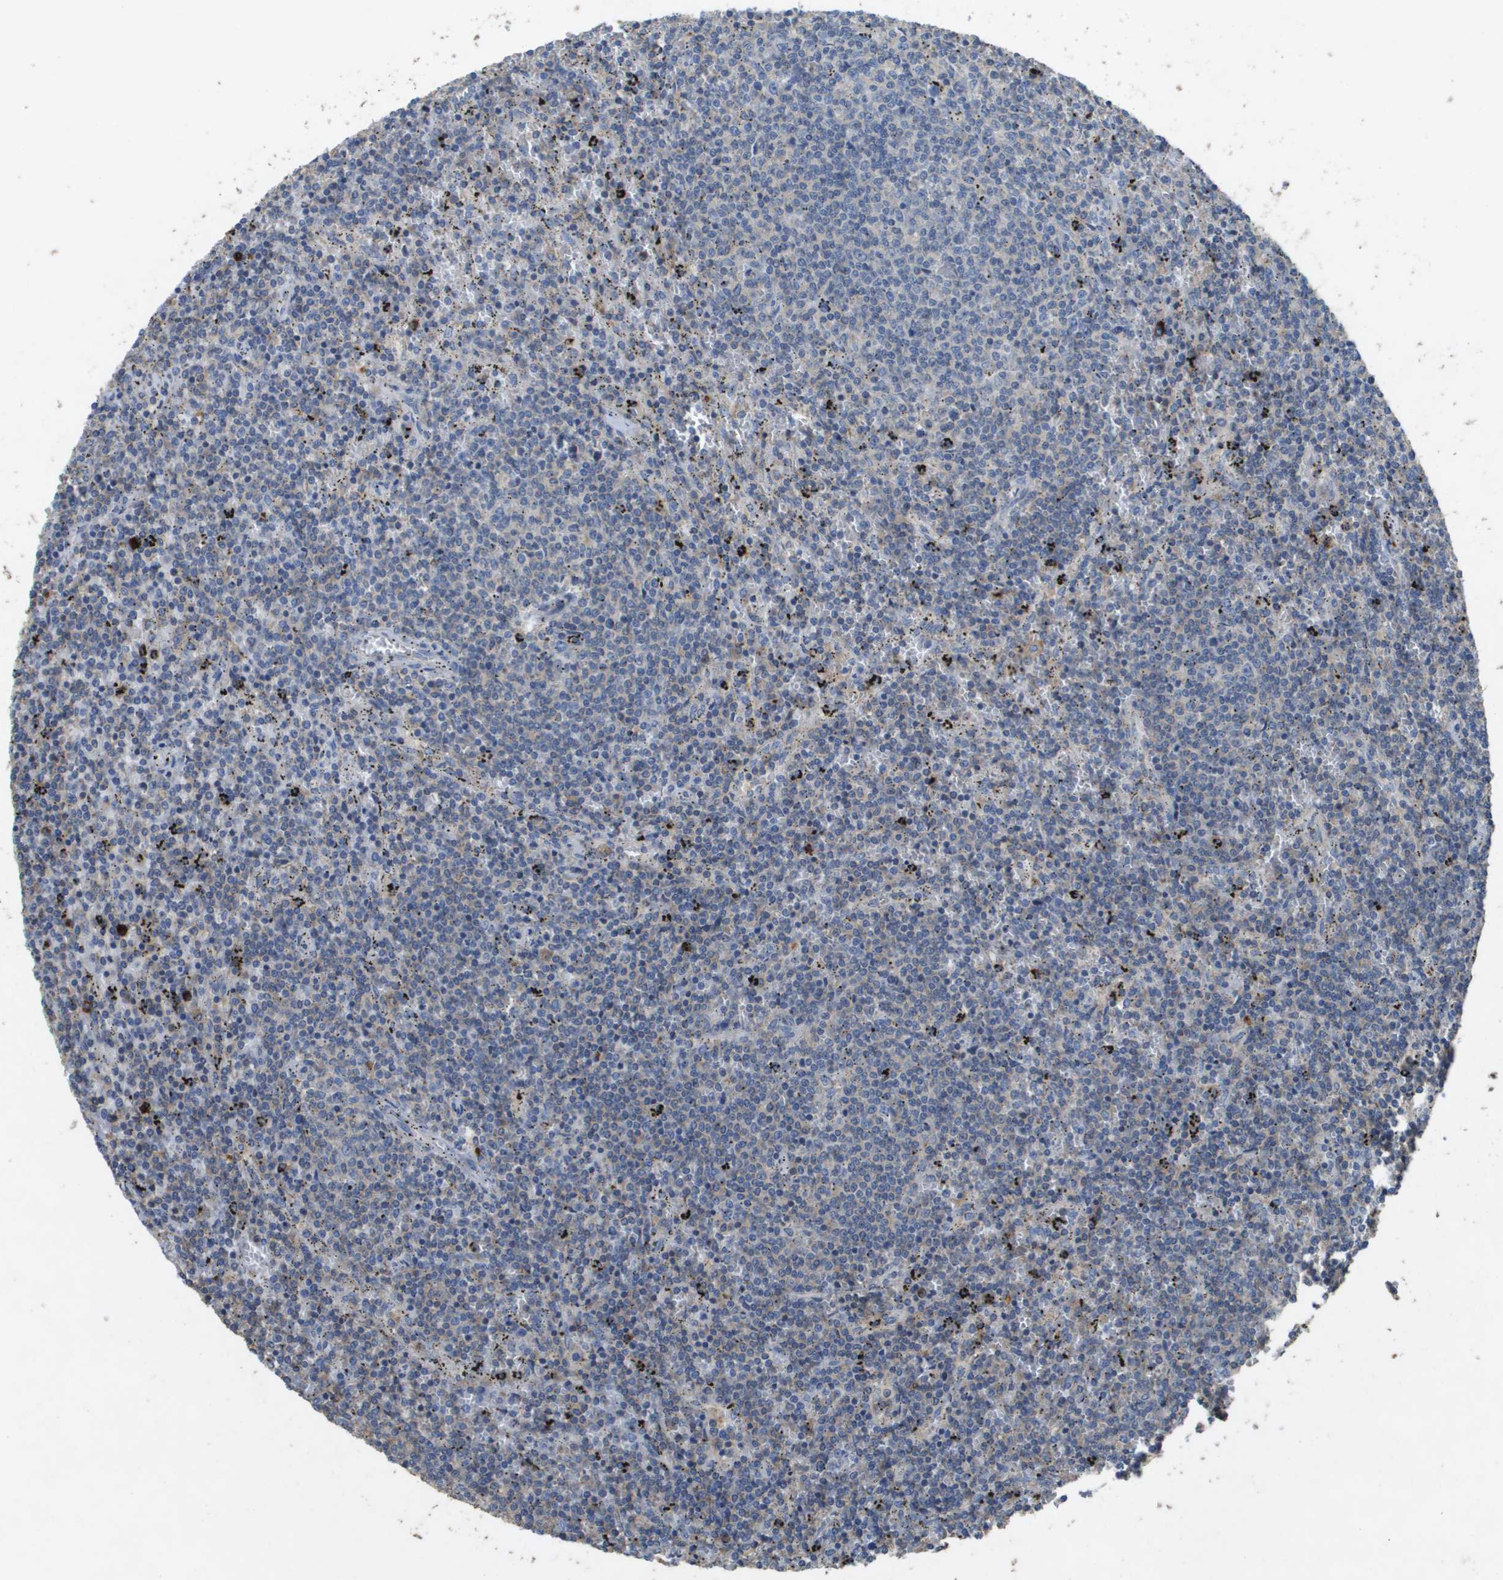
{"staining": {"intensity": "negative", "quantity": "none", "location": "none"}, "tissue": "lymphoma", "cell_type": "Tumor cells", "image_type": "cancer", "snomed": [{"axis": "morphology", "description": "Malignant lymphoma, non-Hodgkin's type, Low grade"}, {"axis": "topography", "description": "Spleen"}], "caption": "Low-grade malignant lymphoma, non-Hodgkin's type stained for a protein using IHC reveals no expression tumor cells.", "gene": "CLCA4", "patient": {"sex": "female", "age": 50}}